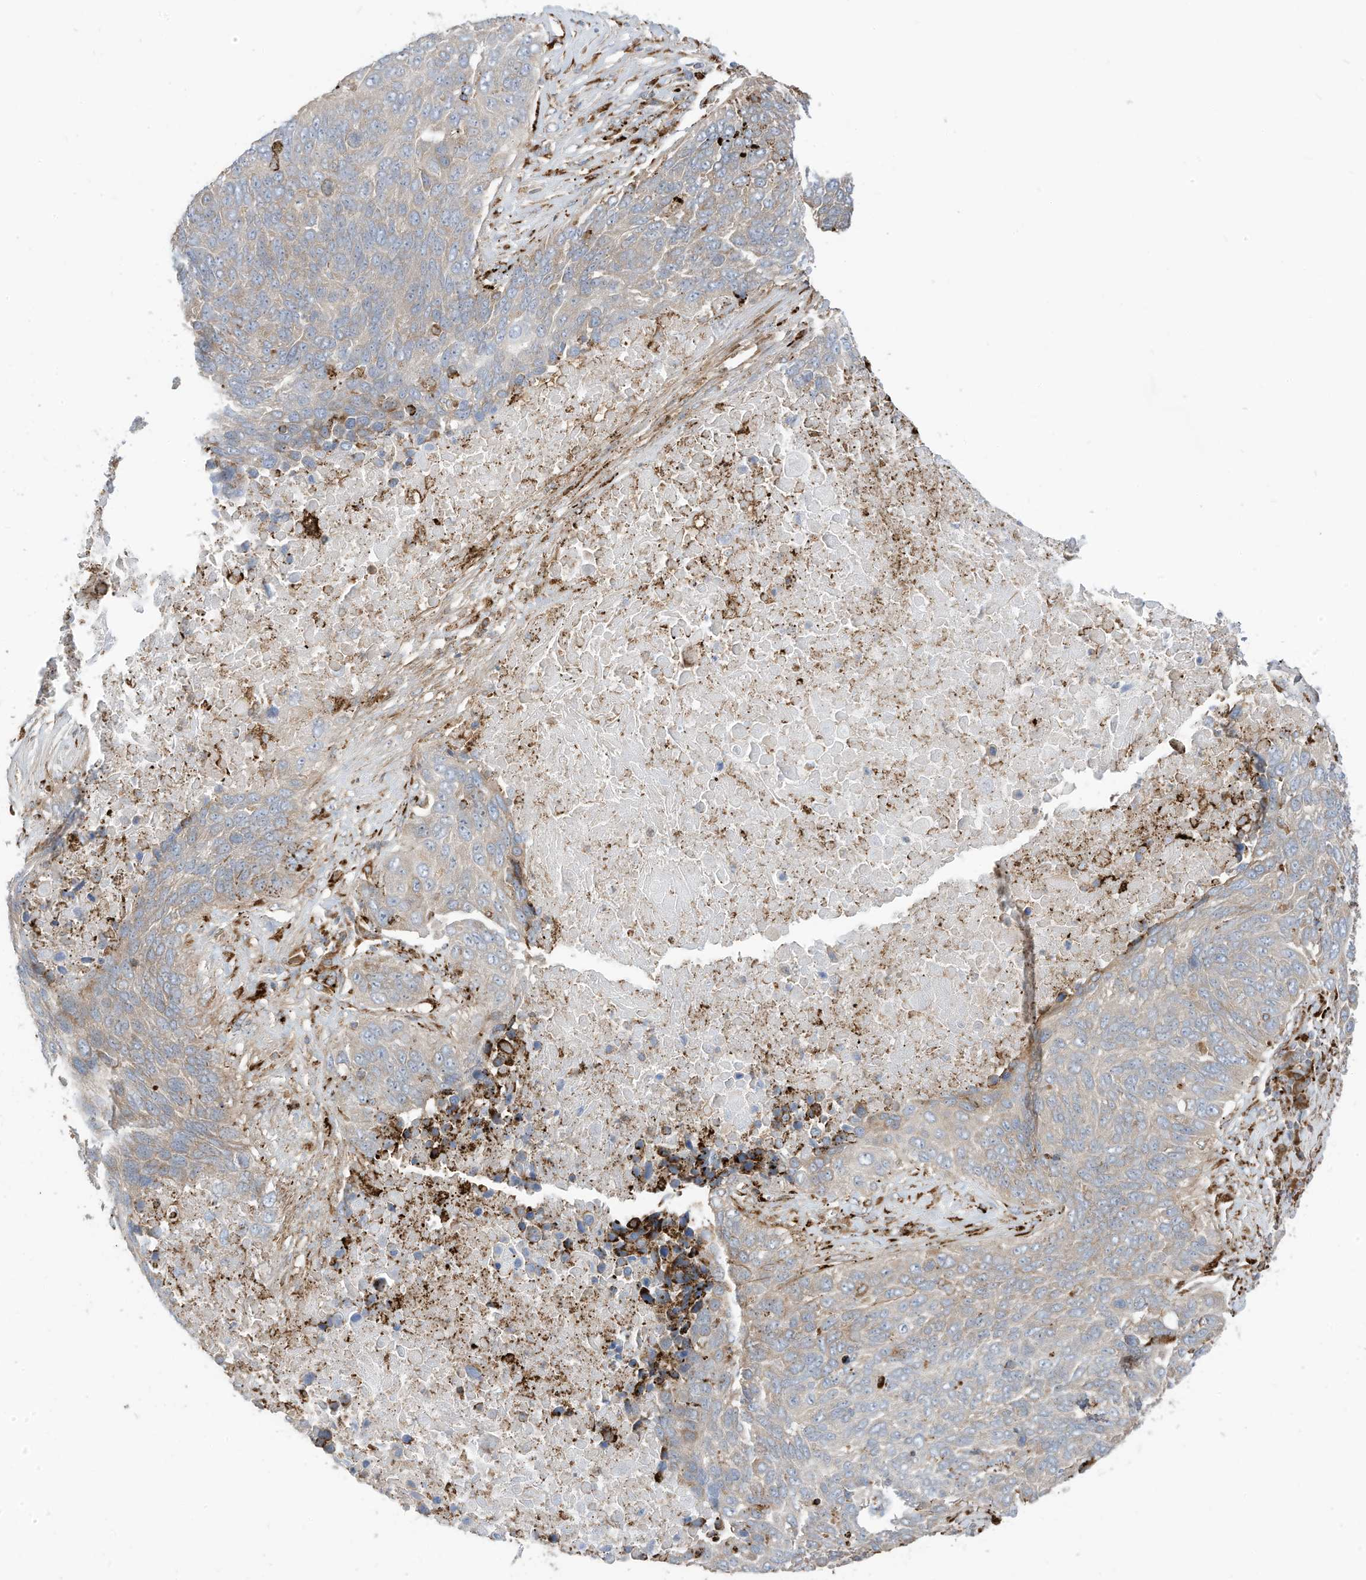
{"staining": {"intensity": "weak", "quantity": "25%-75%", "location": "cytoplasmic/membranous"}, "tissue": "lung cancer", "cell_type": "Tumor cells", "image_type": "cancer", "snomed": [{"axis": "morphology", "description": "Squamous cell carcinoma, NOS"}, {"axis": "topography", "description": "Lung"}], "caption": "Protein staining of lung squamous cell carcinoma tissue demonstrates weak cytoplasmic/membranous staining in about 25%-75% of tumor cells. (brown staining indicates protein expression, while blue staining denotes nuclei).", "gene": "TRNAU1AP", "patient": {"sex": "male", "age": 66}}